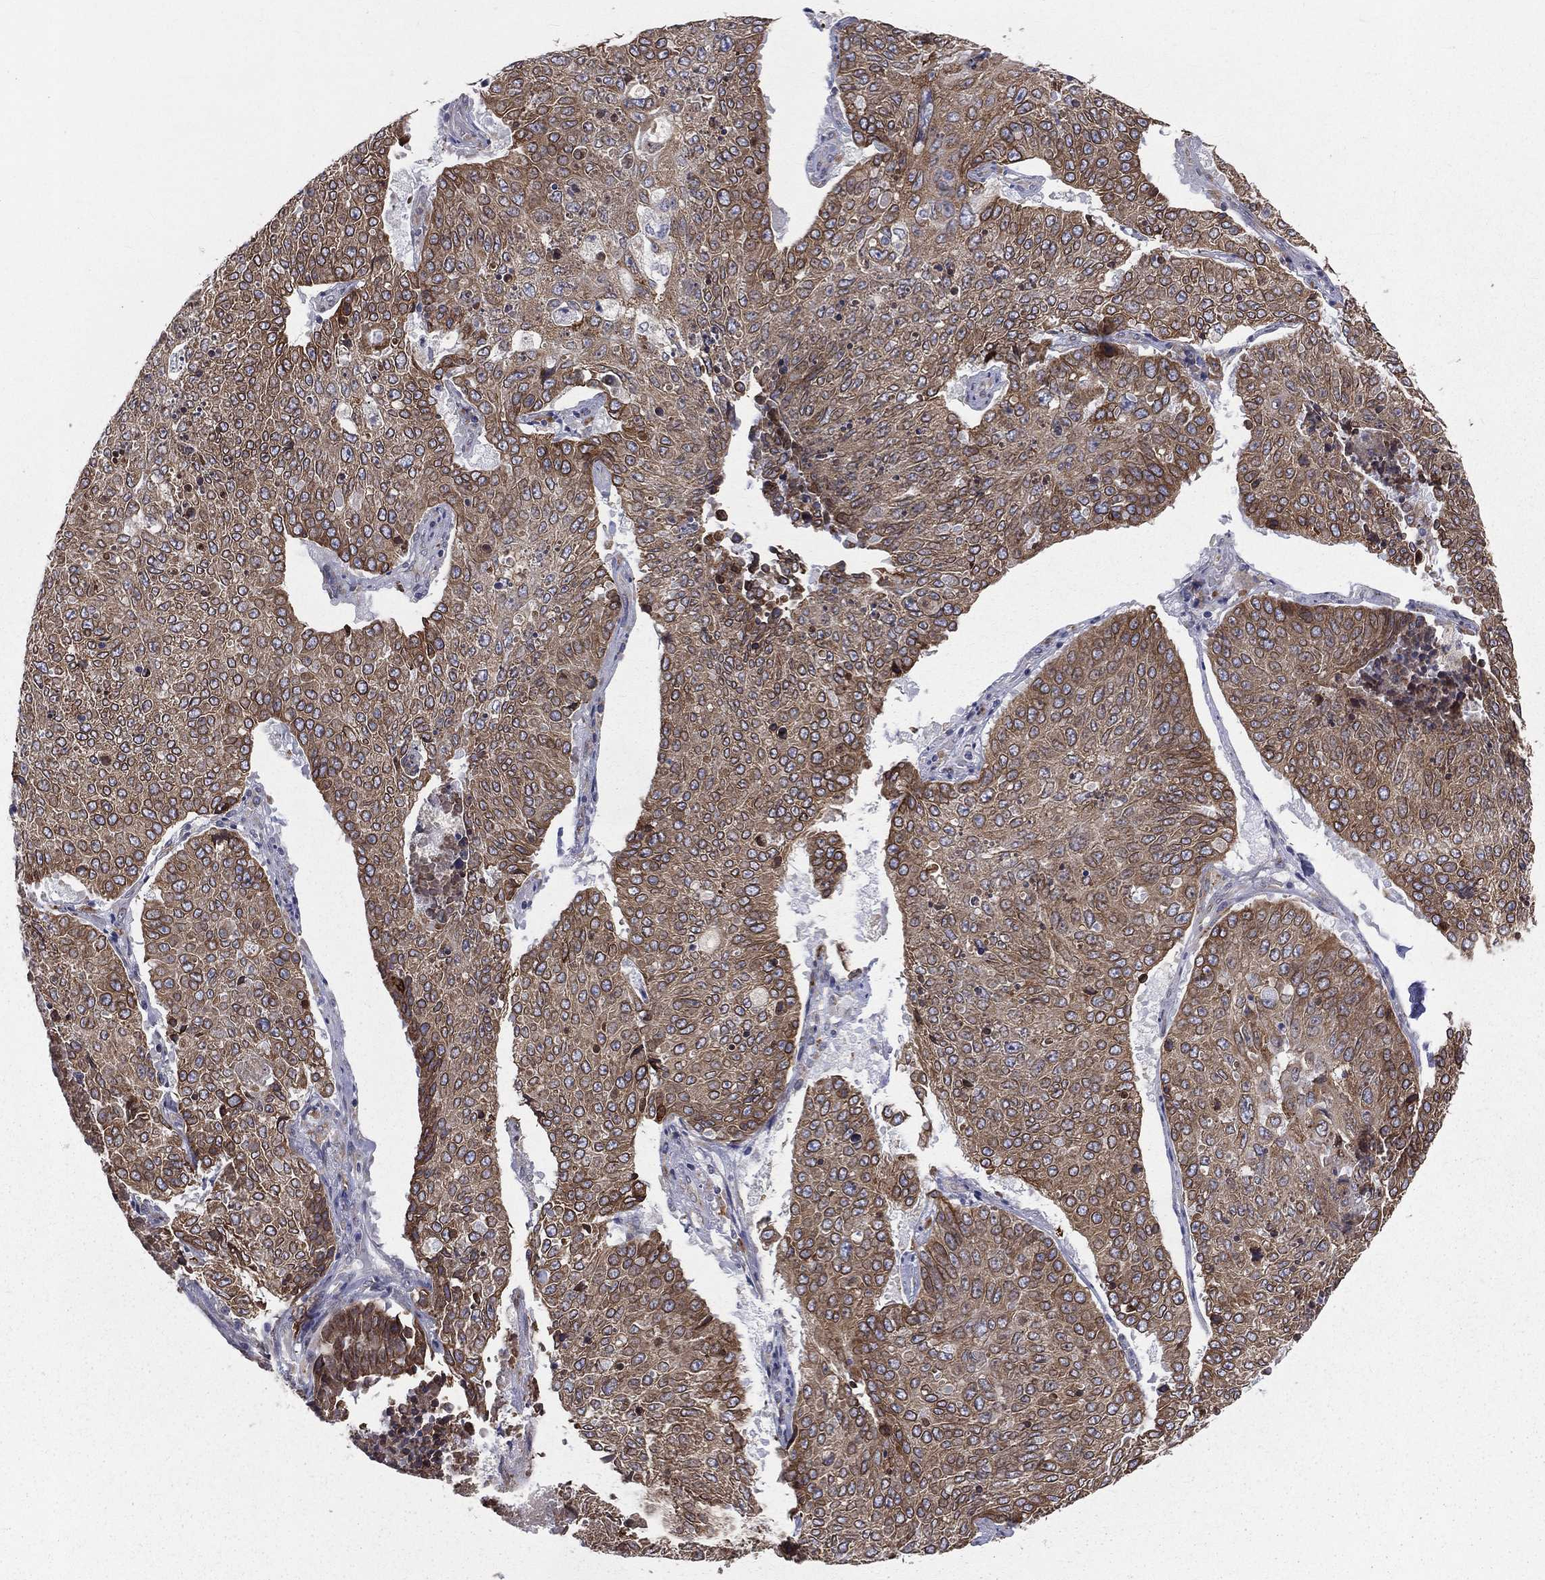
{"staining": {"intensity": "moderate", "quantity": "25%-75%", "location": "cytoplasmic/membranous"}, "tissue": "lung cancer", "cell_type": "Tumor cells", "image_type": "cancer", "snomed": [{"axis": "morphology", "description": "Normal tissue, NOS"}, {"axis": "morphology", "description": "Squamous cell carcinoma, NOS"}, {"axis": "topography", "description": "Bronchus"}, {"axis": "topography", "description": "Lung"}], "caption": "DAB (3,3'-diaminobenzidine) immunohistochemical staining of lung cancer (squamous cell carcinoma) exhibits moderate cytoplasmic/membranous protein positivity in approximately 25%-75% of tumor cells.", "gene": "PGRMC1", "patient": {"sex": "male", "age": 64}}